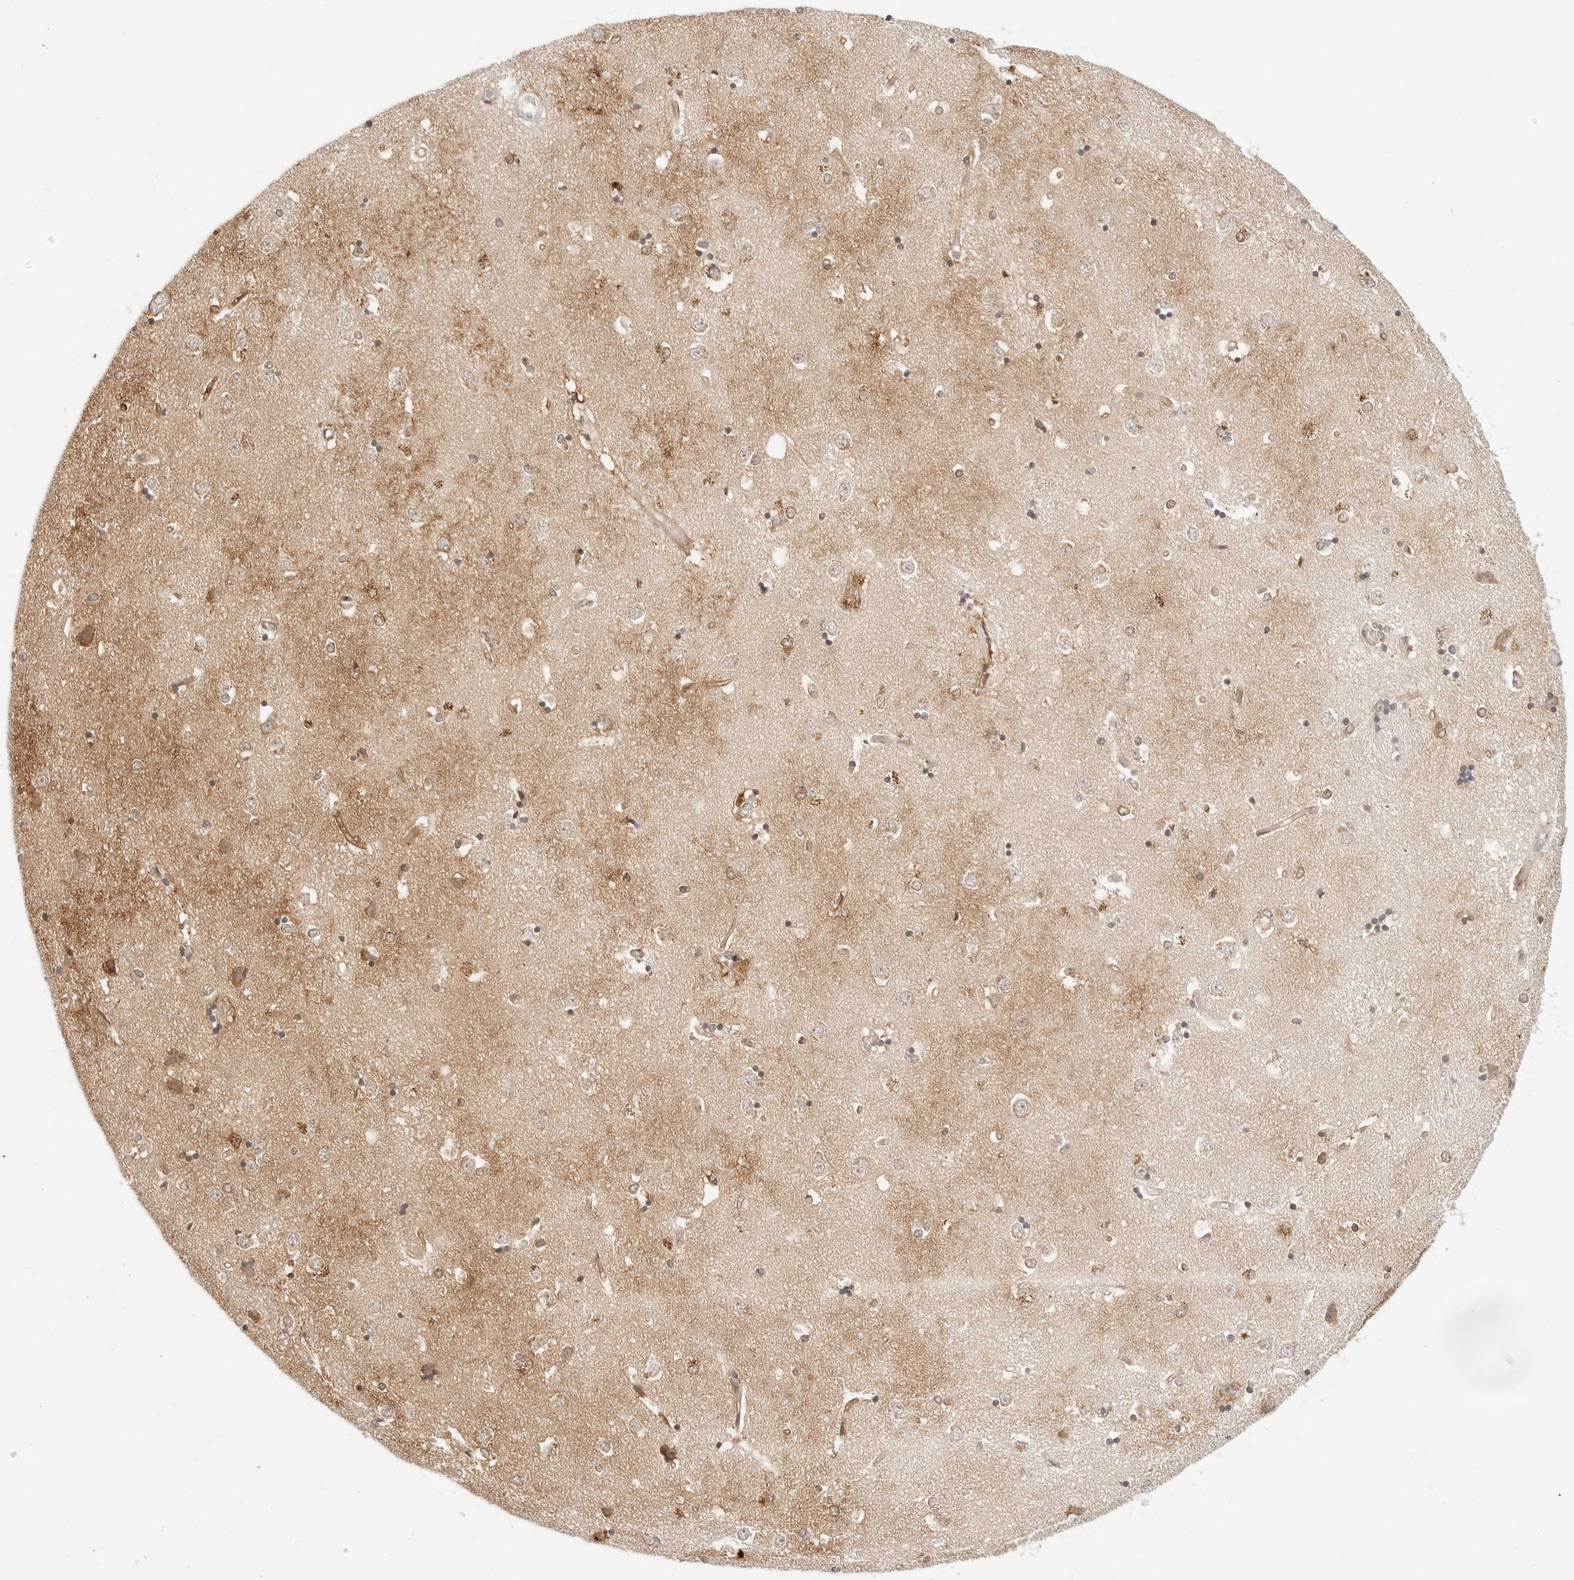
{"staining": {"intensity": "moderate", "quantity": "<25%", "location": "cytoplasmic/membranous"}, "tissue": "caudate", "cell_type": "Glial cells", "image_type": "normal", "snomed": [{"axis": "morphology", "description": "Normal tissue, NOS"}, {"axis": "topography", "description": "Lateral ventricle wall"}], "caption": "Approximately <25% of glial cells in benign human caudate reveal moderate cytoplasmic/membranous protein staining as visualized by brown immunohistochemical staining.", "gene": "ERO1B", "patient": {"sex": "male", "age": 45}}